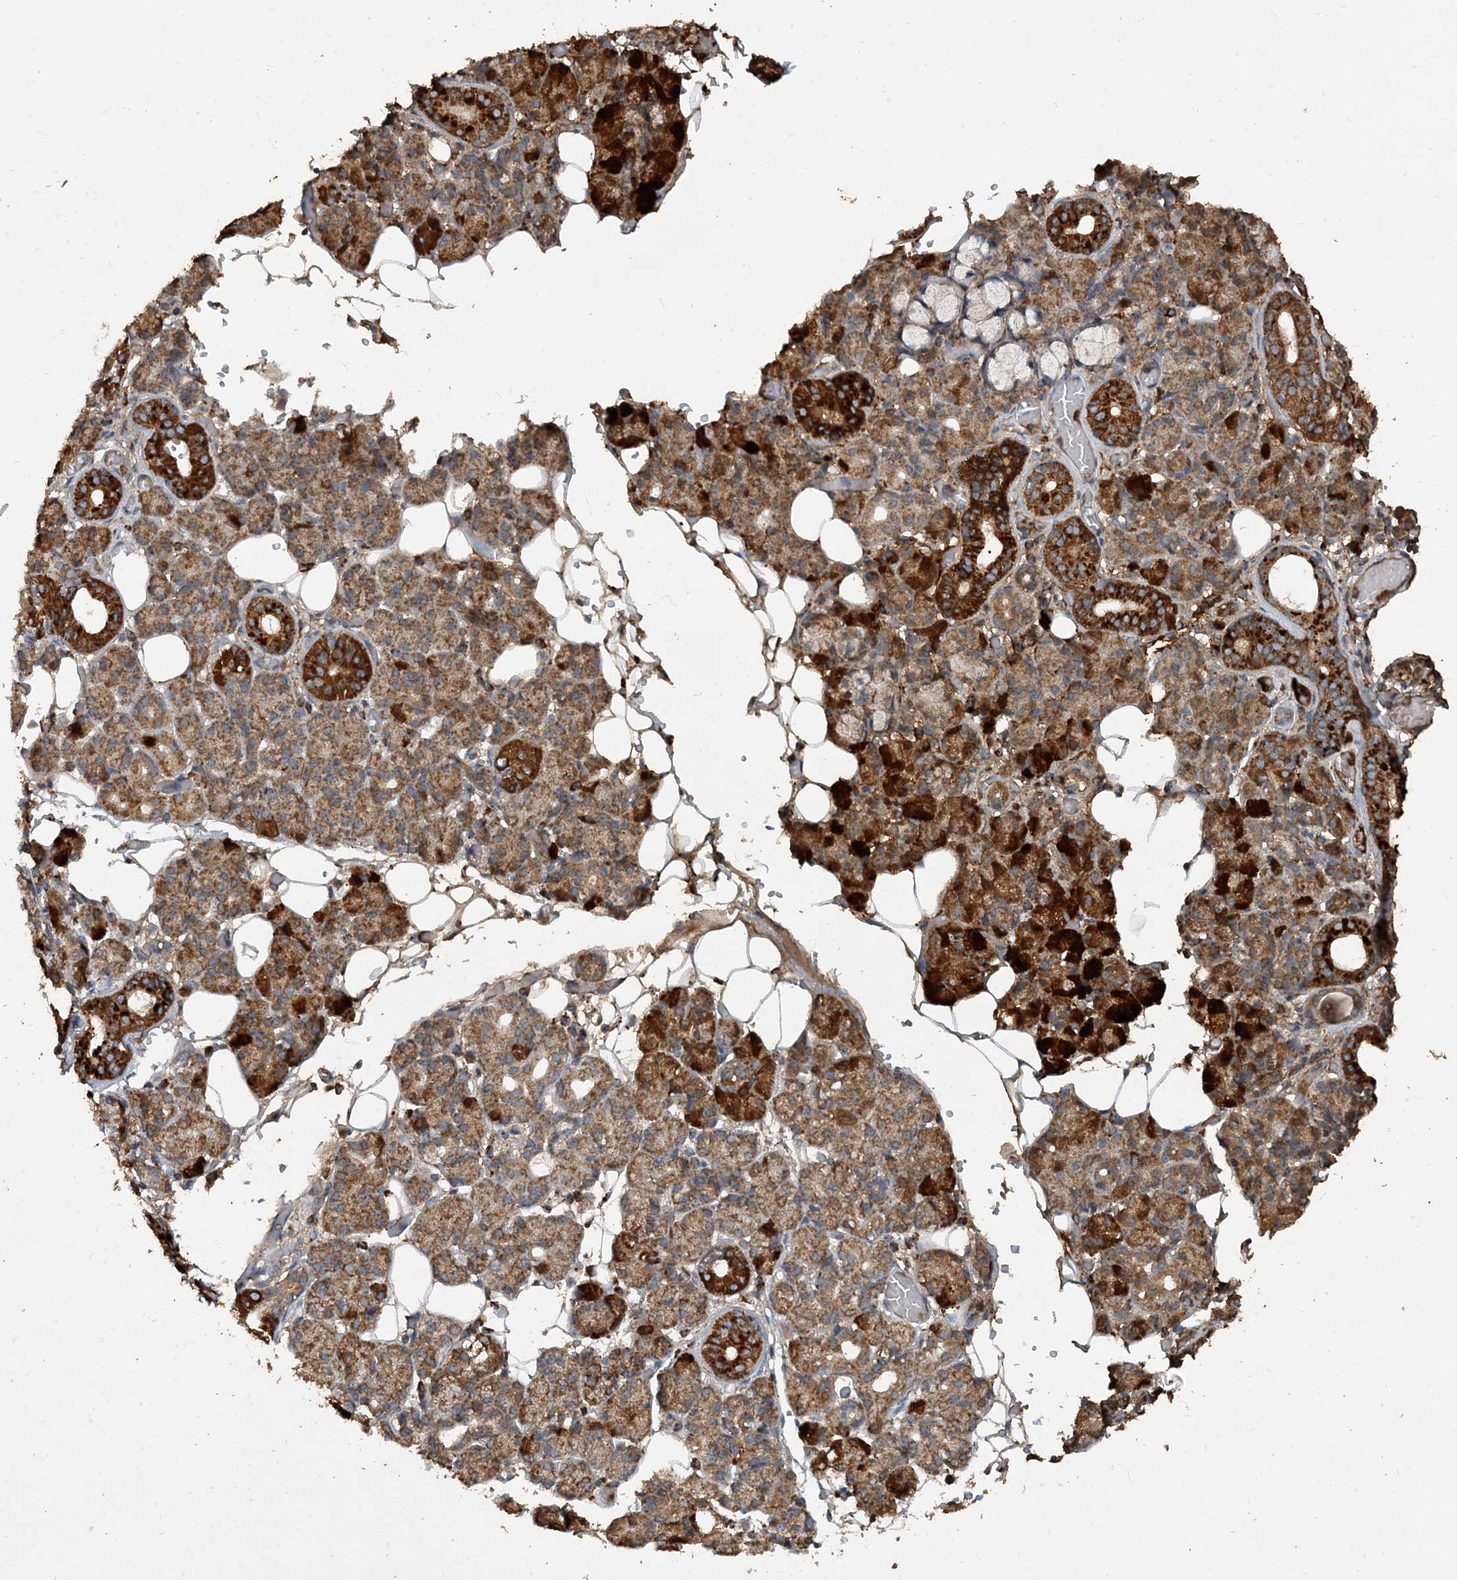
{"staining": {"intensity": "strong", "quantity": "25%-75%", "location": "cytoplasmic/membranous"}, "tissue": "salivary gland", "cell_type": "Glandular cells", "image_type": "normal", "snomed": [{"axis": "morphology", "description": "Normal tissue, NOS"}, {"axis": "topography", "description": "Salivary gland"}], "caption": "A high-resolution histopathology image shows immunohistochemistry (IHC) staining of benign salivary gland, which shows strong cytoplasmic/membranous staining in approximately 25%-75% of glandular cells. The staining is performed using DAB (3,3'-diaminobenzidine) brown chromogen to label protein expression. The nuclei are counter-stained blue using hematoxylin.", "gene": "POC5", "patient": {"sex": "male", "age": 63}}